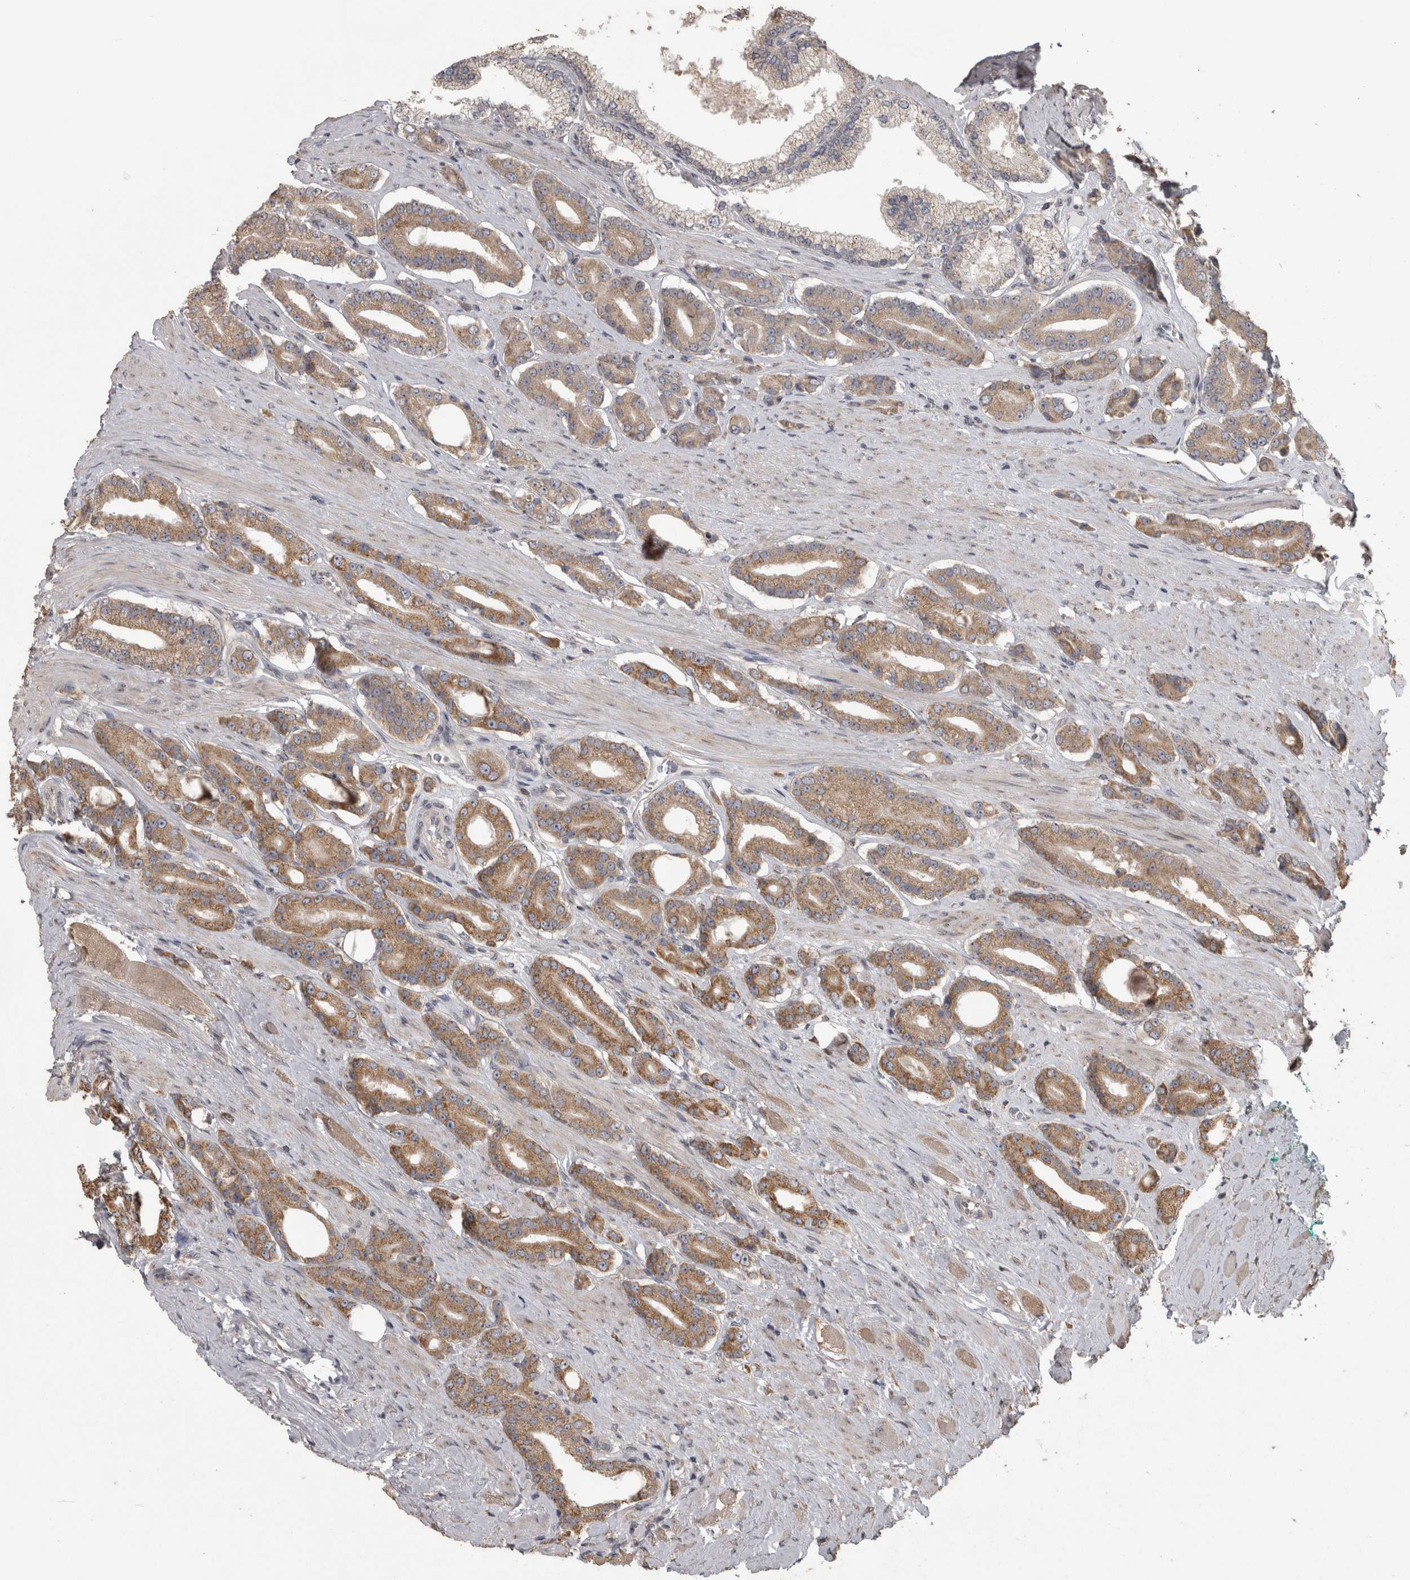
{"staining": {"intensity": "moderate", "quantity": ">75%", "location": "cytoplasmic/membranous"}, "tissue": "prostate cancer", "cell_type": "Tumor cells", "image_type": "cancer", "snomed": [{"axis": "morphology", "description": "Adenocarcinoma, High grade"}, {"axis": "topography", "description": "Prostate"}], "caption": "There is medium levels of moderate cytoplasmic/membranous staining in tumor cells of high-grade adenocarcinoma (prostate), as demonstrated by immunohistochemical staining (brown color).", "gene": "RAB29", "patient": {"sex": "male", "age": 71}}